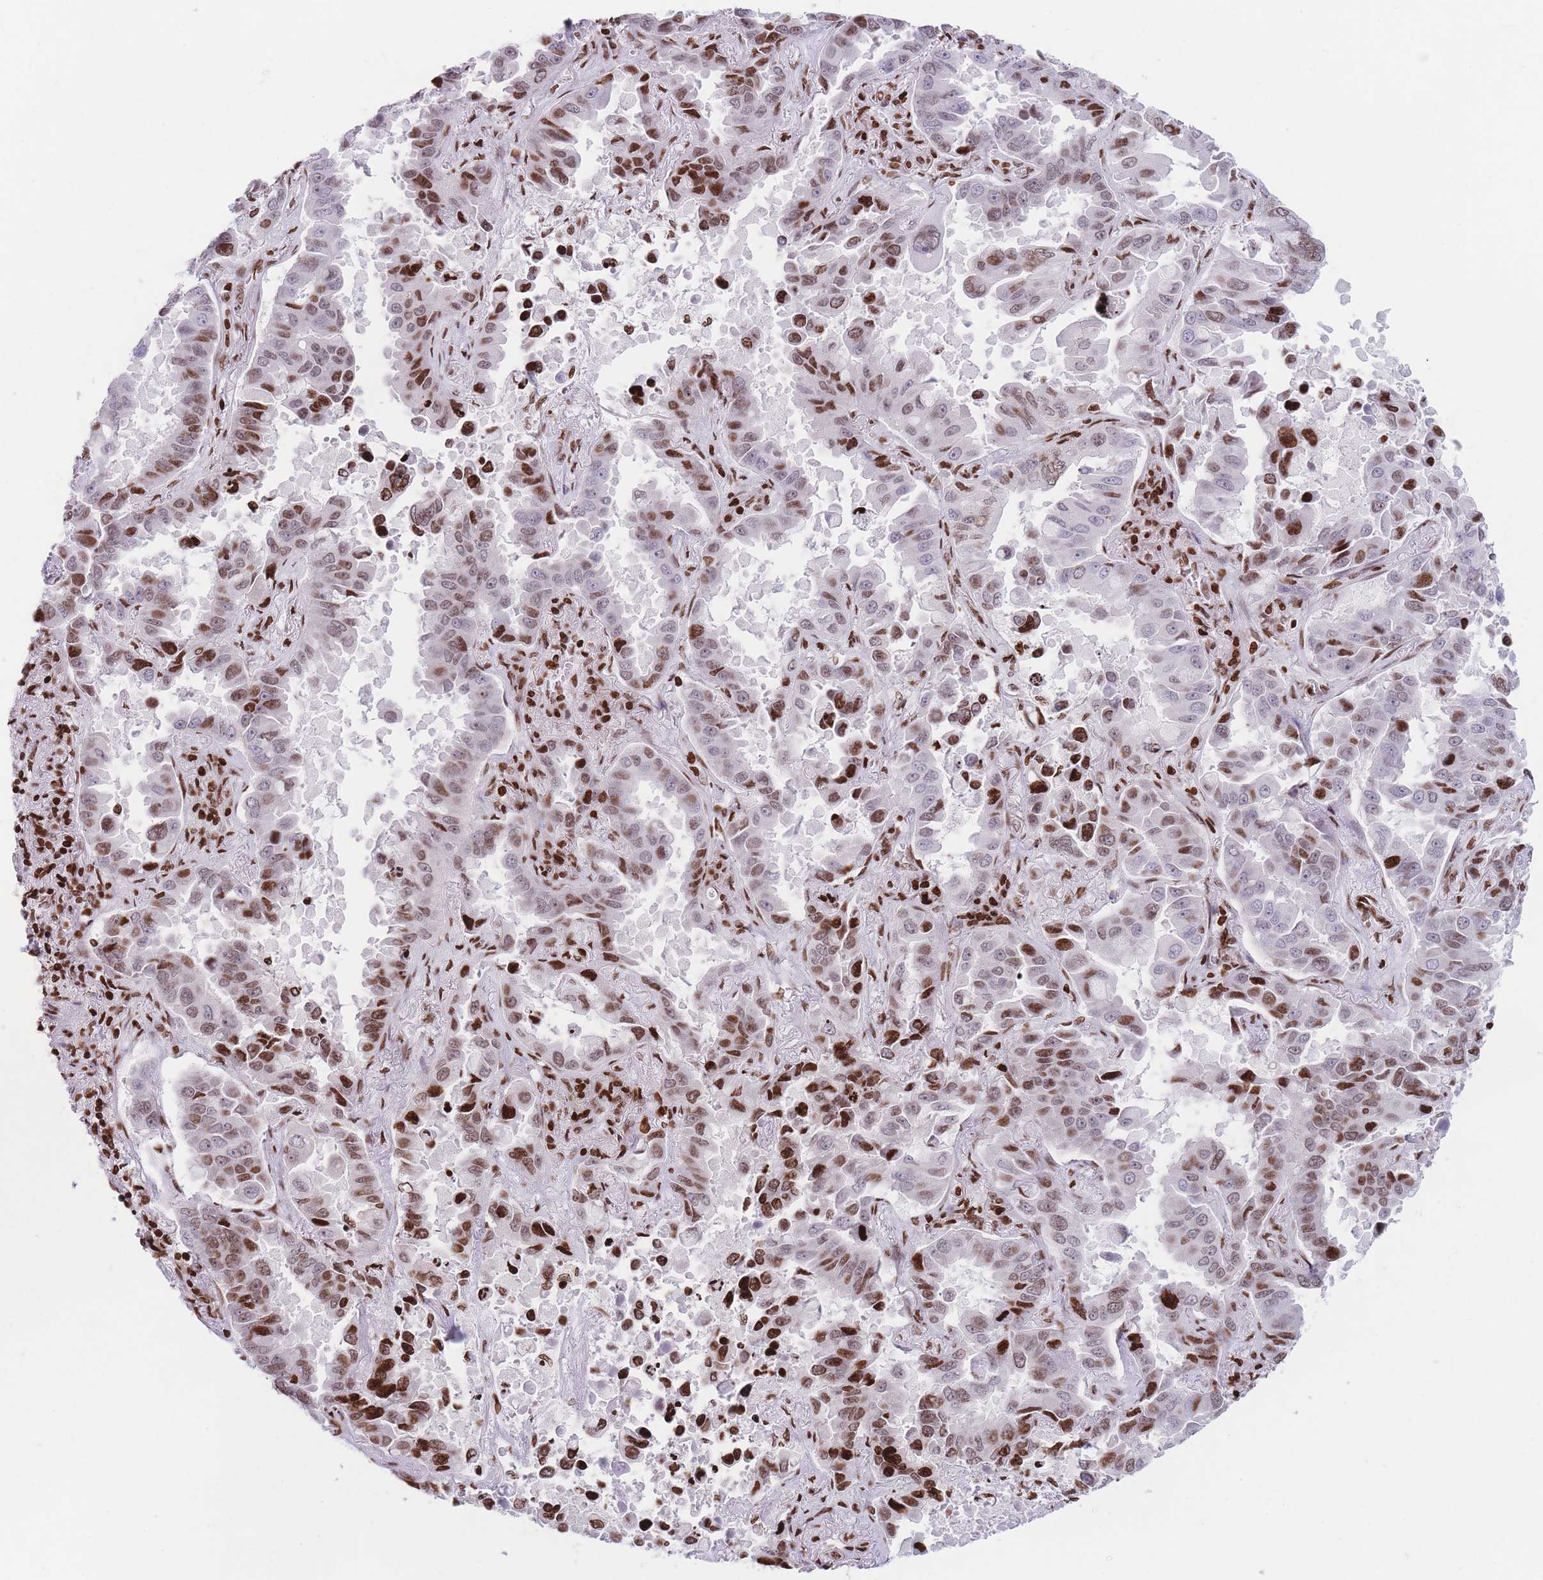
{"staining": {"intensity": "moderate", "quantity": ">75%", "location": "nuclear"}, "tissue": "lung cancer", "cell_type": "Tumor cells", "image_type": "cancer", "snomed": [{"axis": "morphology", "description": "Adenocarcinoma, NOS"}, {"axis": "topography", "description": "Lung"}], "caption": "The image exhibits staining of adenocarcinoma (lung), revealing moderate nuclear protein expression (brown color) within tumor cells.", "gene": "AK9", "patient": {"sex": "male", "age": 64}}